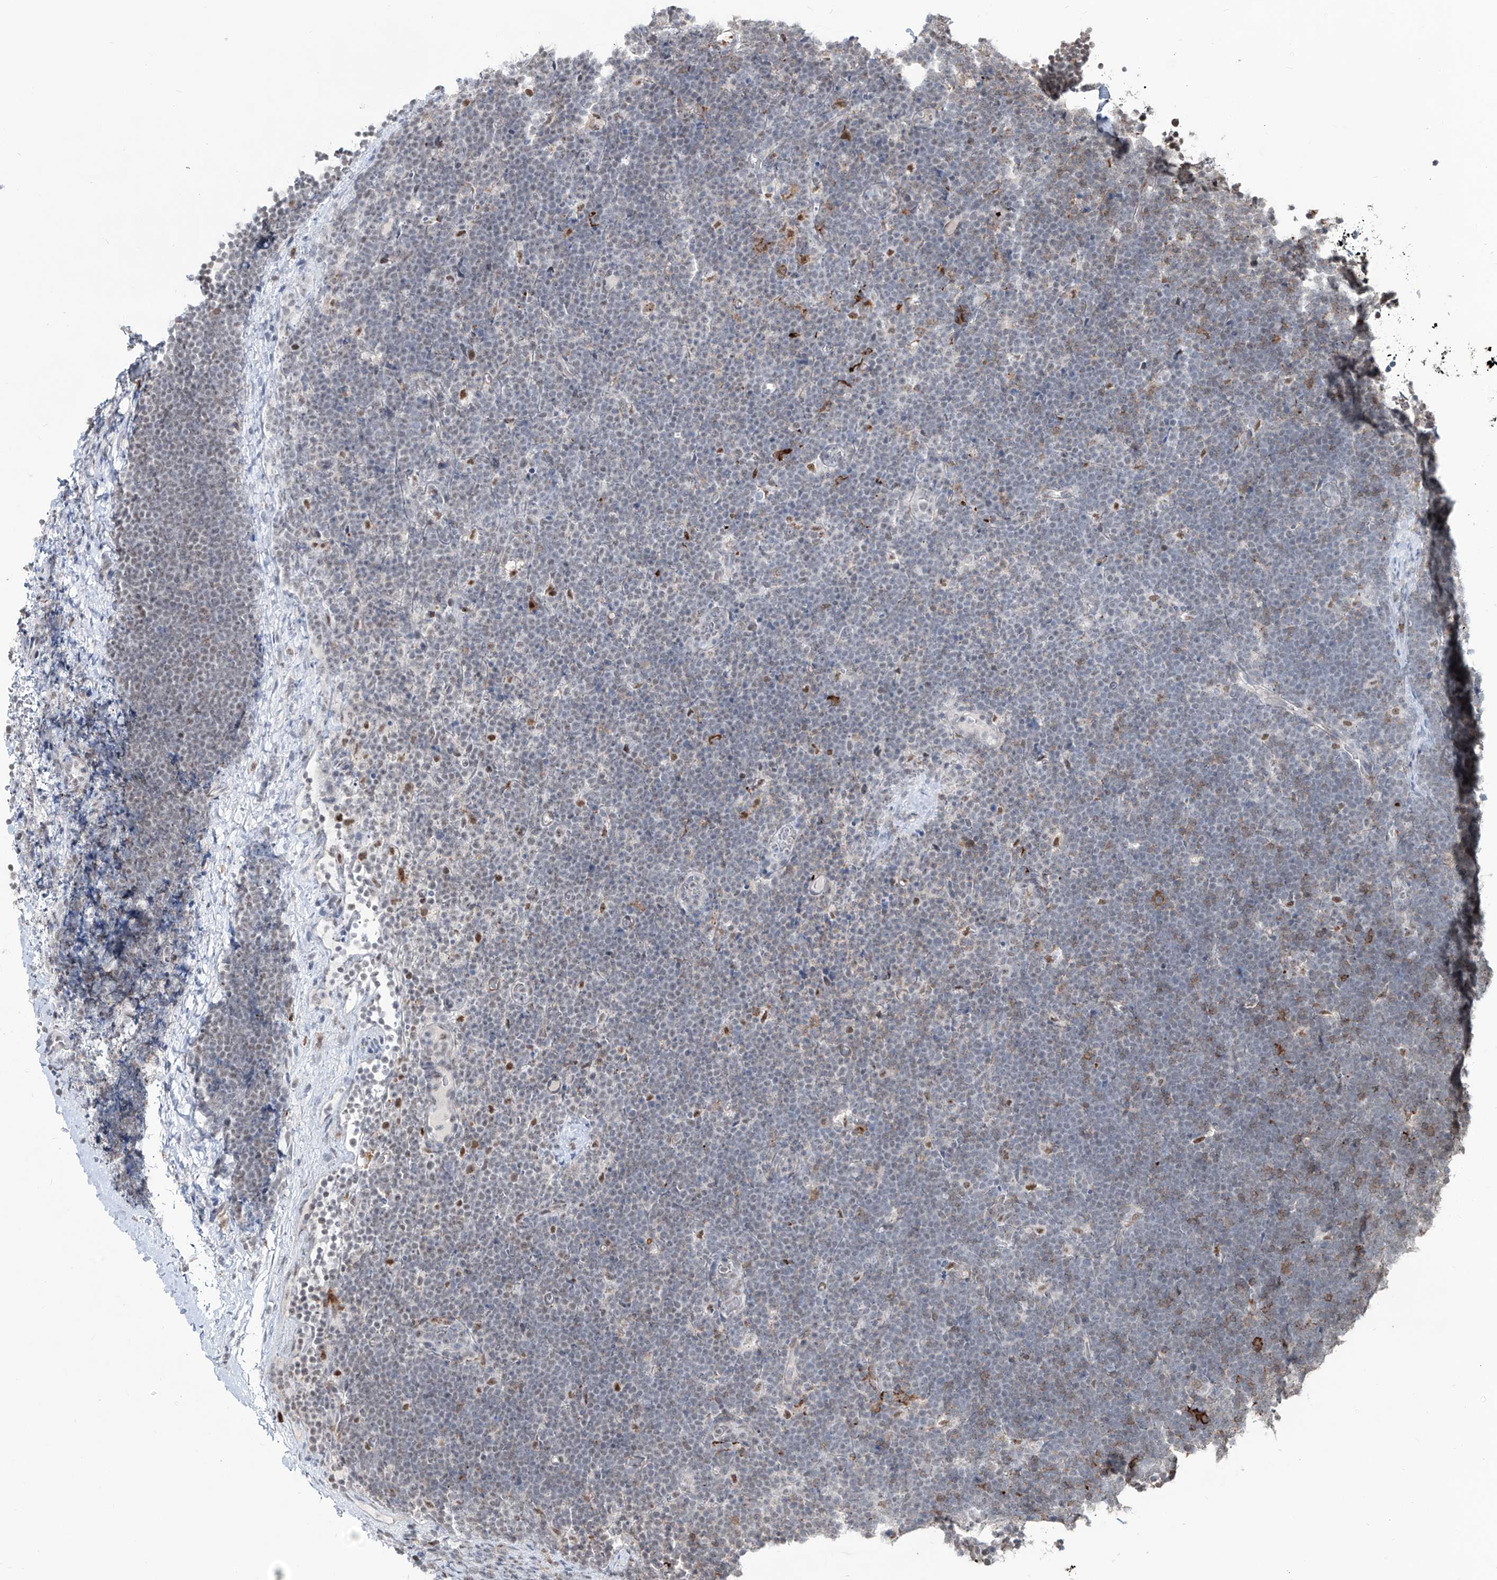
{"staining": {"intensity": "negative", "quantity": "none", "location": "none"}, "tissue": "lymphoma", "cell_type": "Tumor cells", "image_type": "cancer", "snomed": [{"axis": "morphology", "description": "Malignant lymphoma, non-Hodgkin's type, High grade"}, {"axis": "topography", "description": "Lymph node"}], "caption": "A photomicrograph of lymphoma stained for a protein demonstrates no brown staining in tumor cells.", "gene": "ZBTB48", "patient": {"sex": "male", "age": 13}}